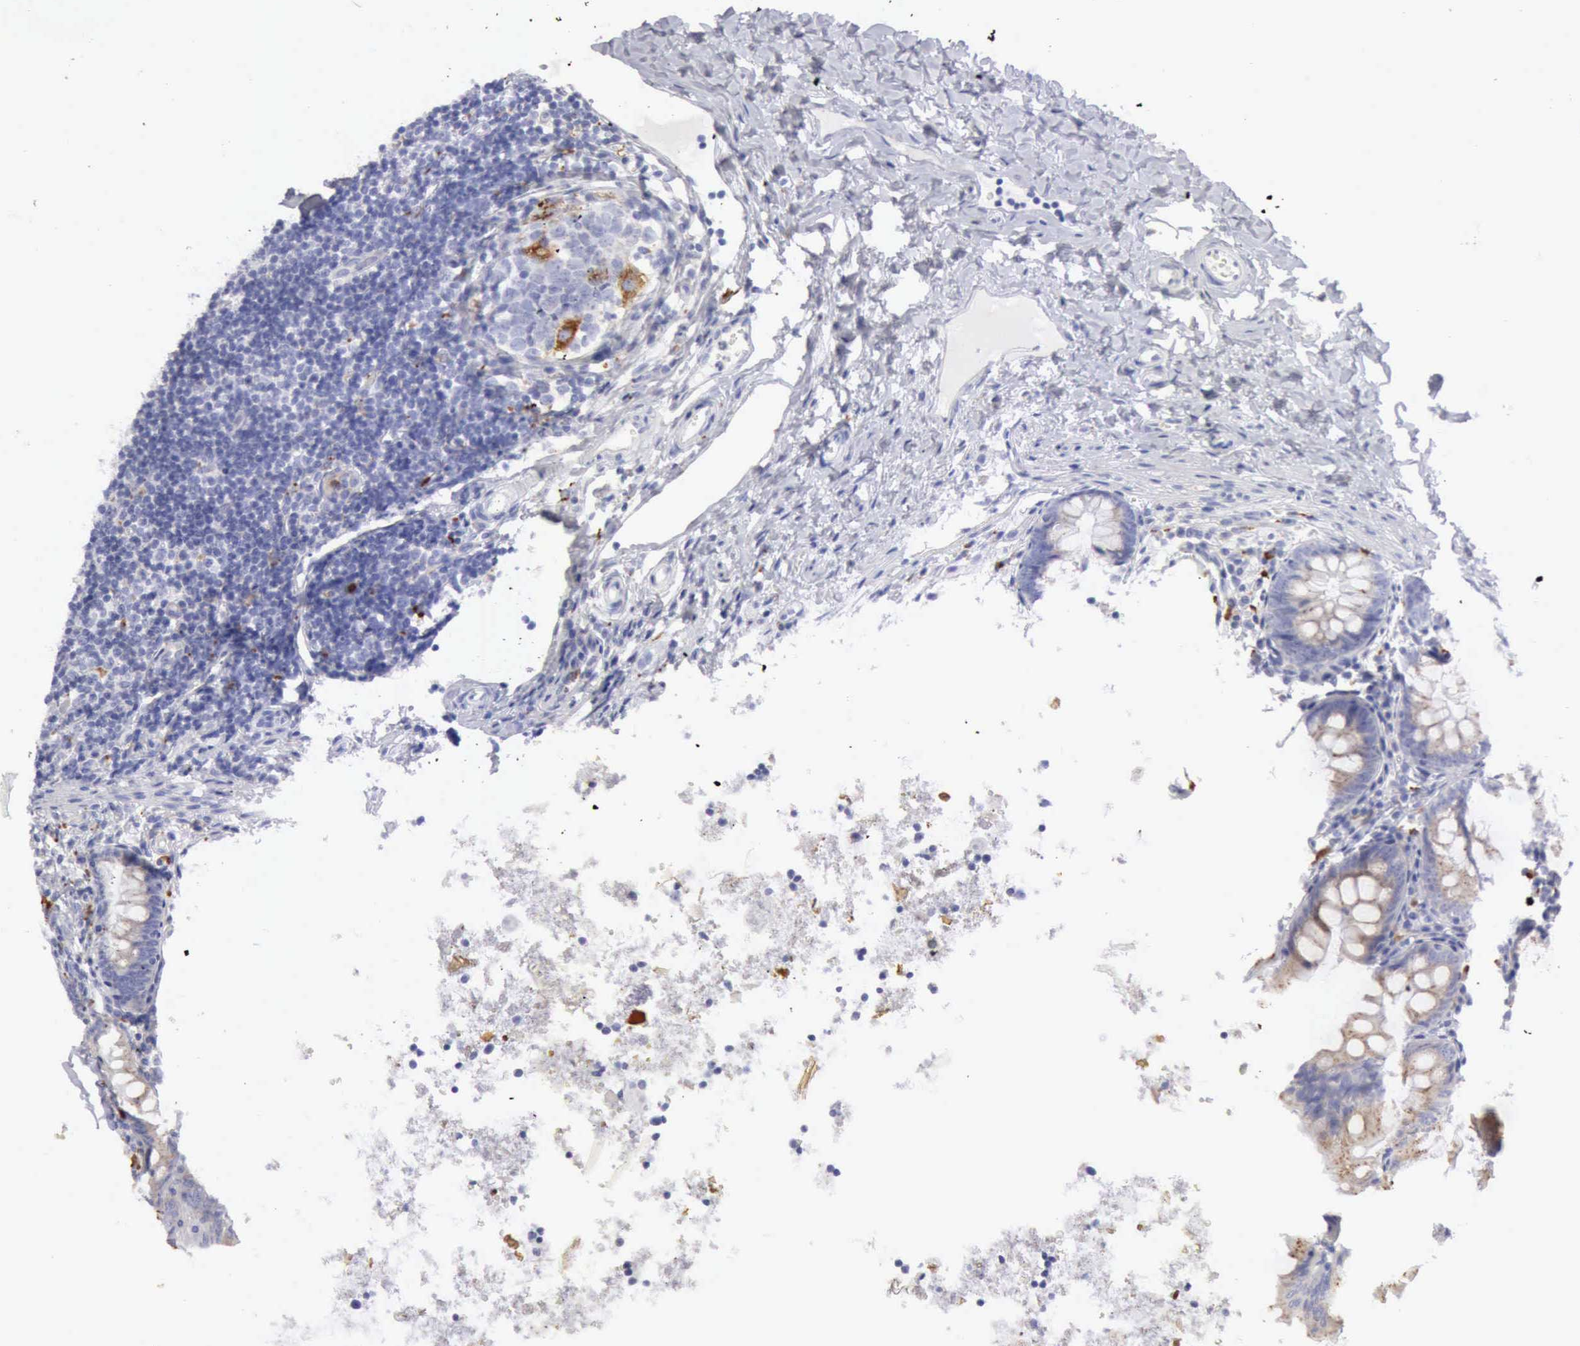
{"staining": {"intensity": "weak", "quantity": "25%-75%", "location": "cytoplasmic/membranous"}, "tissue": "appendix", "cell_type": "Glandular cells", "image_type": "normal", "snomed": [{"axis": "morphology", "description": "Normal tissue, NOS"}, {"axis": "topography", "description": "Appendix"}], "caption": "Immunohistochemical staining of benign appendix demonstrates 25%-75% levels of weak cytoplasmic/membranous protein staining in approximately 25%-75% of glandular cells. The staining was performed using DAB (3,3'-diaminobenzidine), with brown indicating positive protein expression. Nuclei are stained blue with hematoxylin.", "gene": "CTSS", "patient": {"sex": "male", "age": 7}}